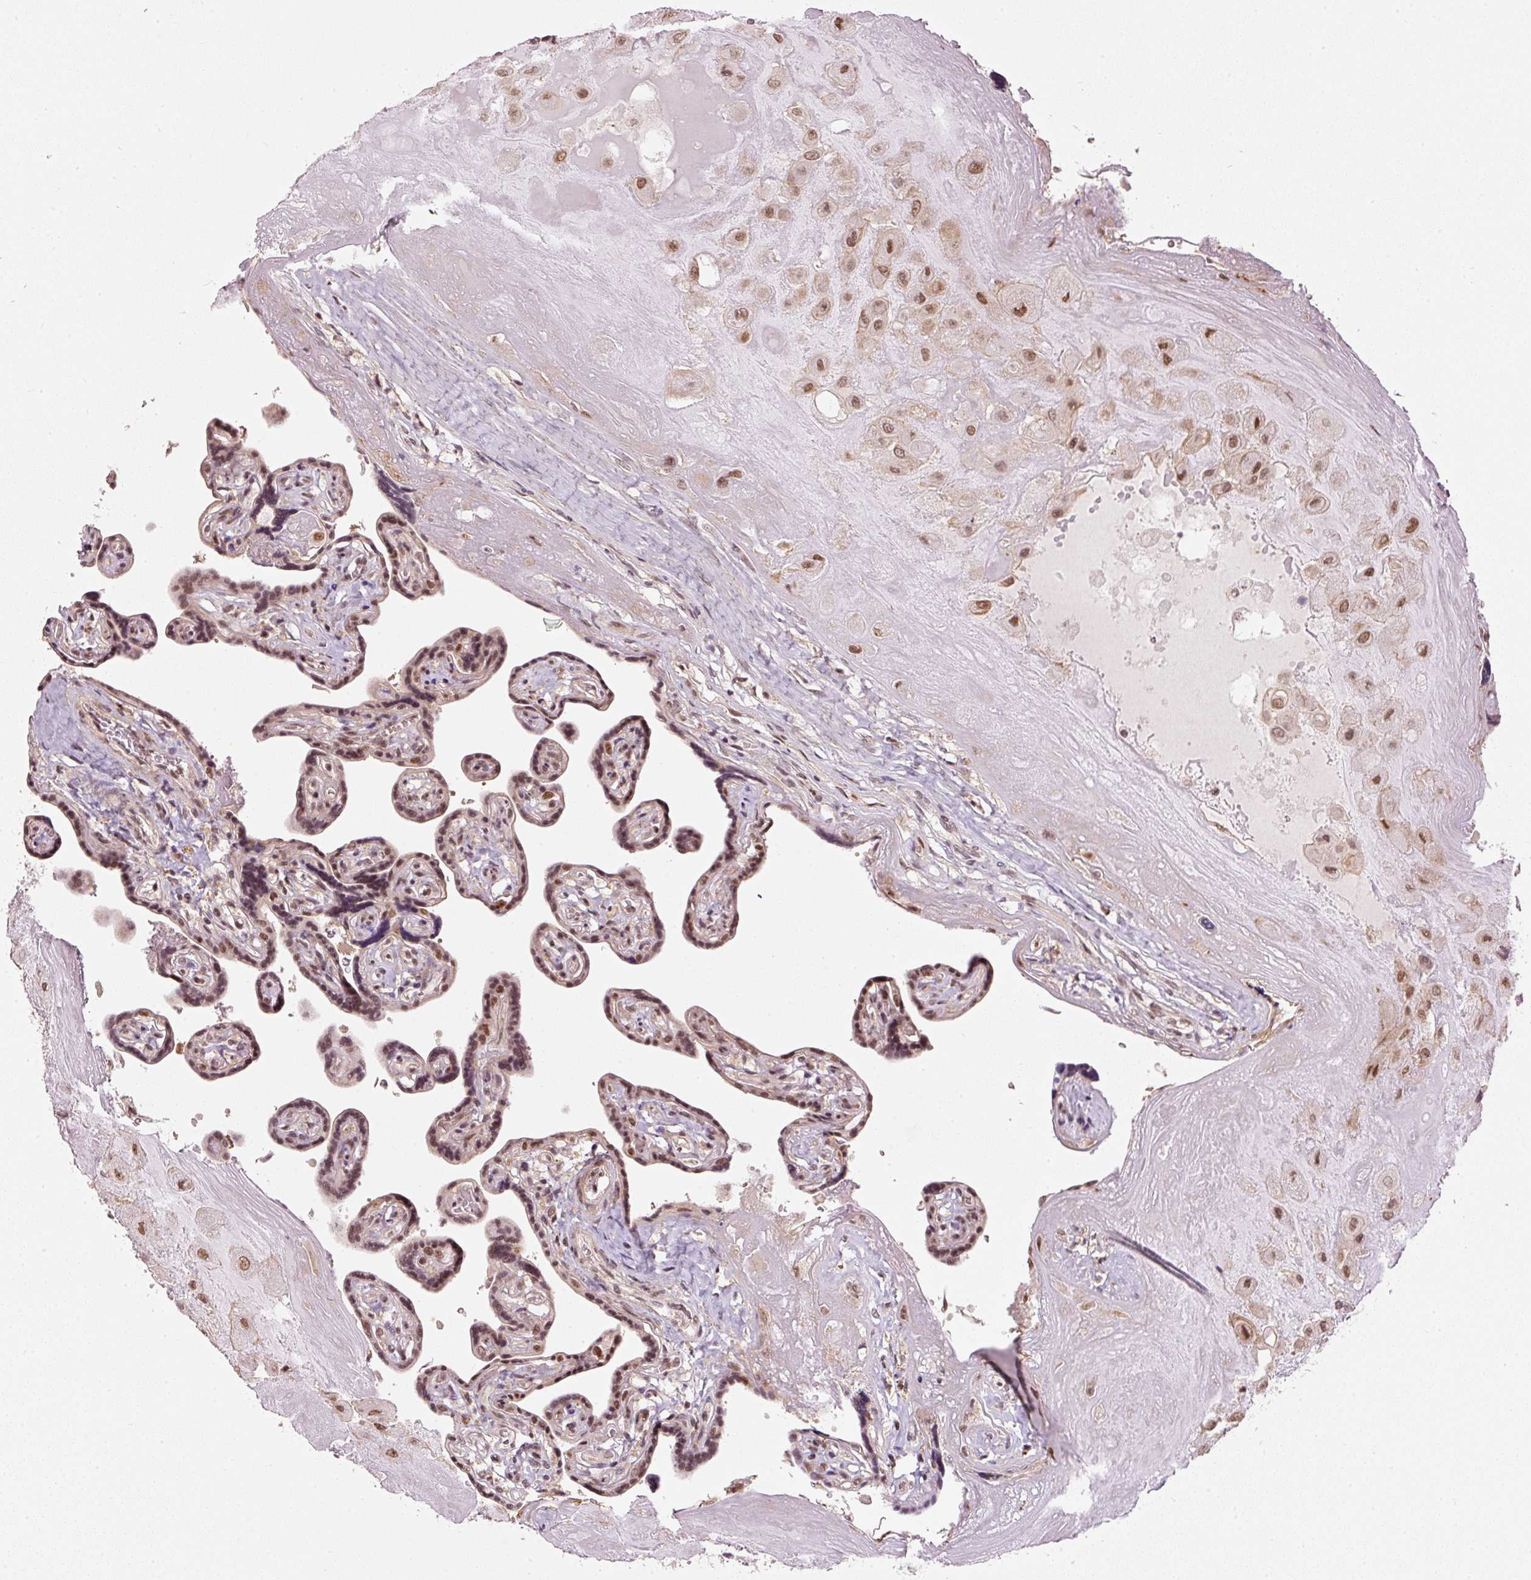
{"staining": {"intensity": "moderate", "quantity": ">75%", "location": "nuclear"}, "tissue": "placenta", "cell_type": "Decidual cells", "image_type": "normal", "snomed": [{"axis": "morphology", "description": "Normal tissue, NOS"}, {"axis": "topography", "description": "Placenta"}], "caption": "High-magnification brightfield microscopy of normal placenta stained with DAB (brown) and counterstained with hematoxylin (blue). decidual cells exhibit moderate nuclear positivity is appreciated in about>75% of cells.", "gene": "THOC6", "patient": {"sex": "female", "age": 32}}